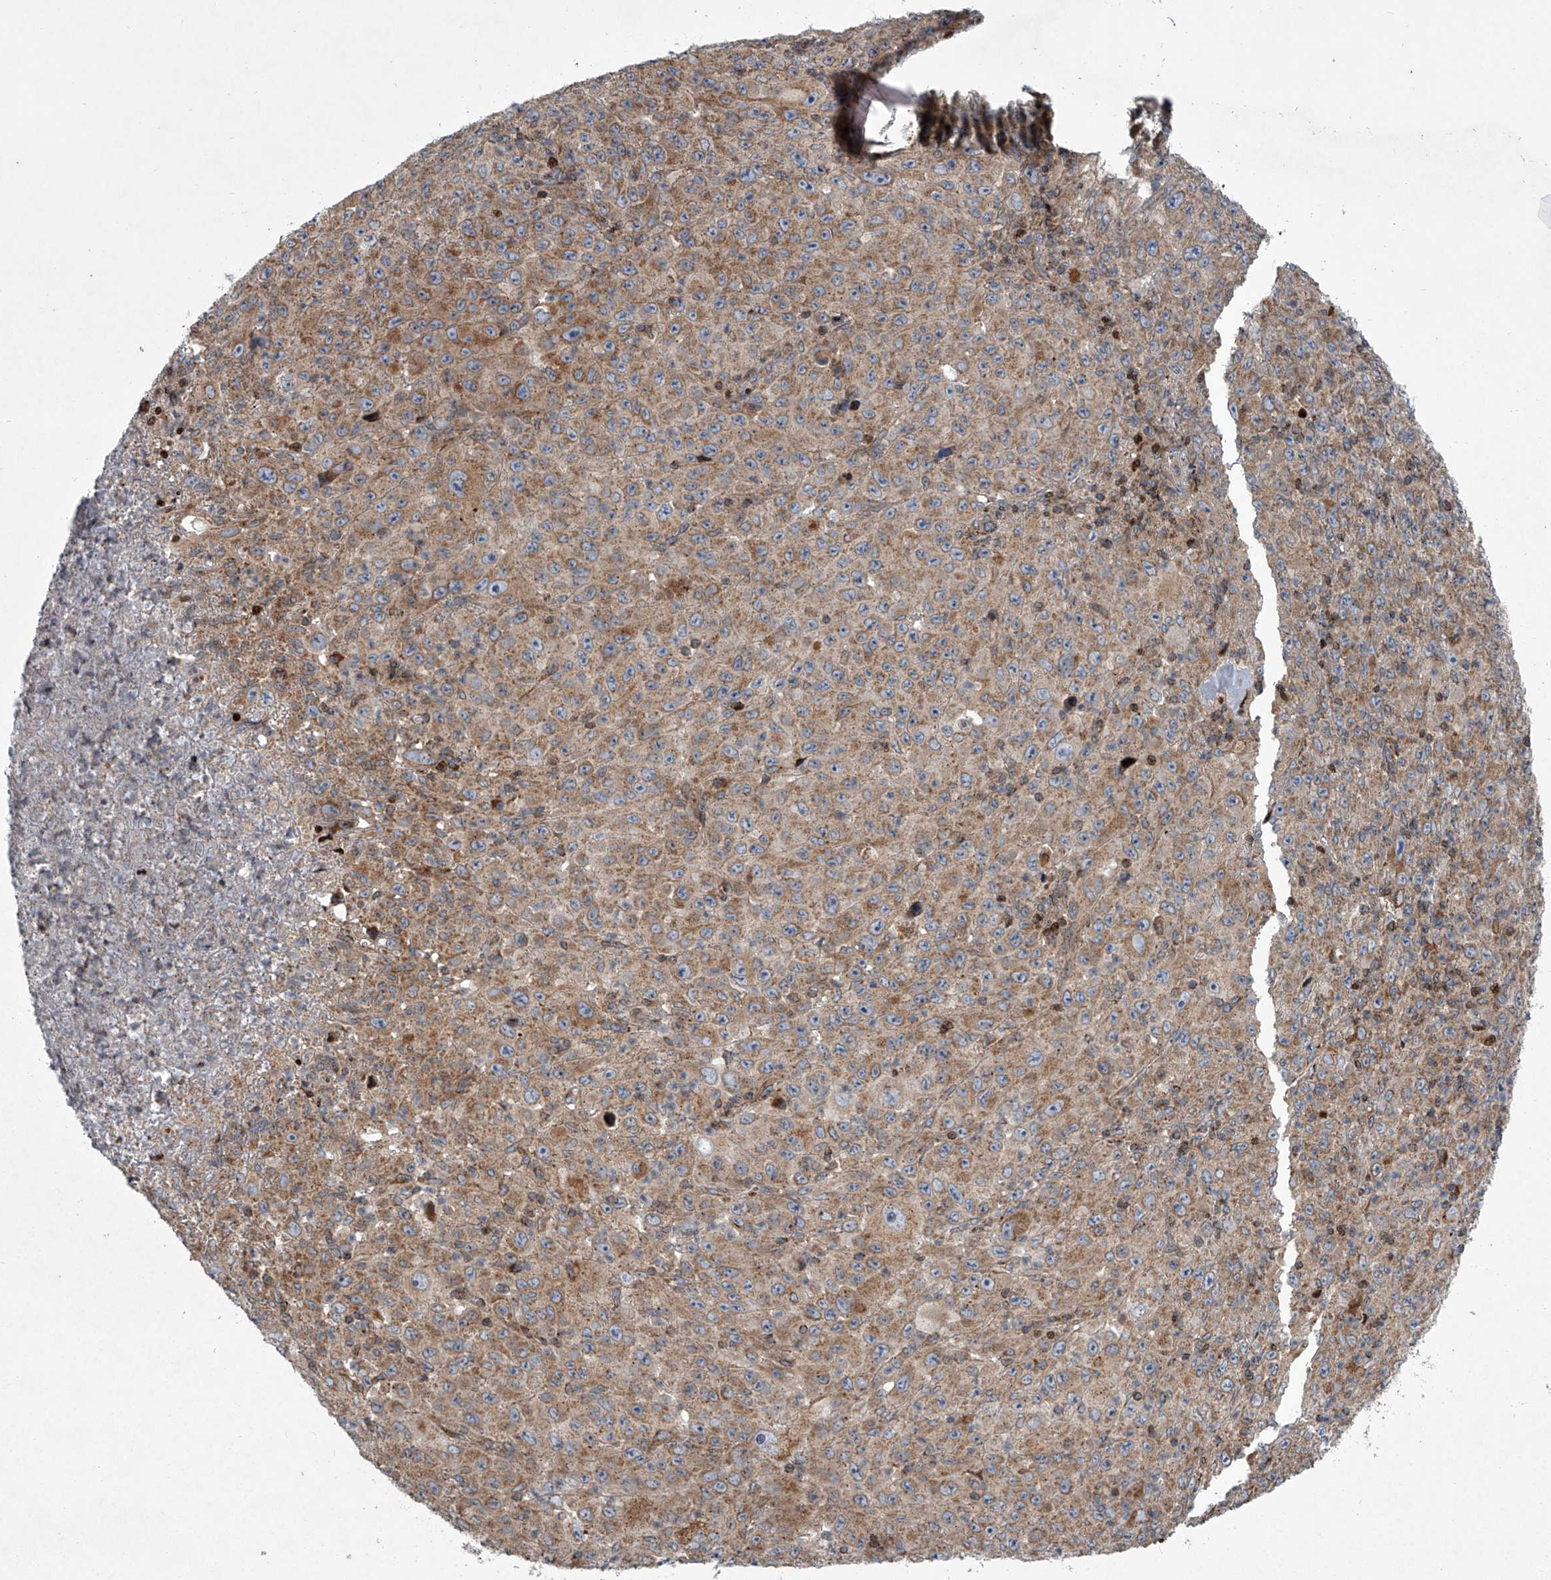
{"staining": {"intensity": "moderate", "quantity": ">75%", "location": "cytoplasmic/membranous"}, "tissue": "melanoma", "cell_type": "Tumor cells", "image_type": "cancer", "snomed": [{"axis": "morphology", "description": "Malignant melanoma, Metastatic site"}, {"axis": "topography", "description": "Skin"}], "caption": "A histopathology image showing moderate cytoplasmic/membranous expression in about >75% of tumor cells in malignant melanoma (metastatic site), as visualized by brown immunohistochemical staining.", "gene": "STRADA", "patient": {"sex": "female", "age": 56}}